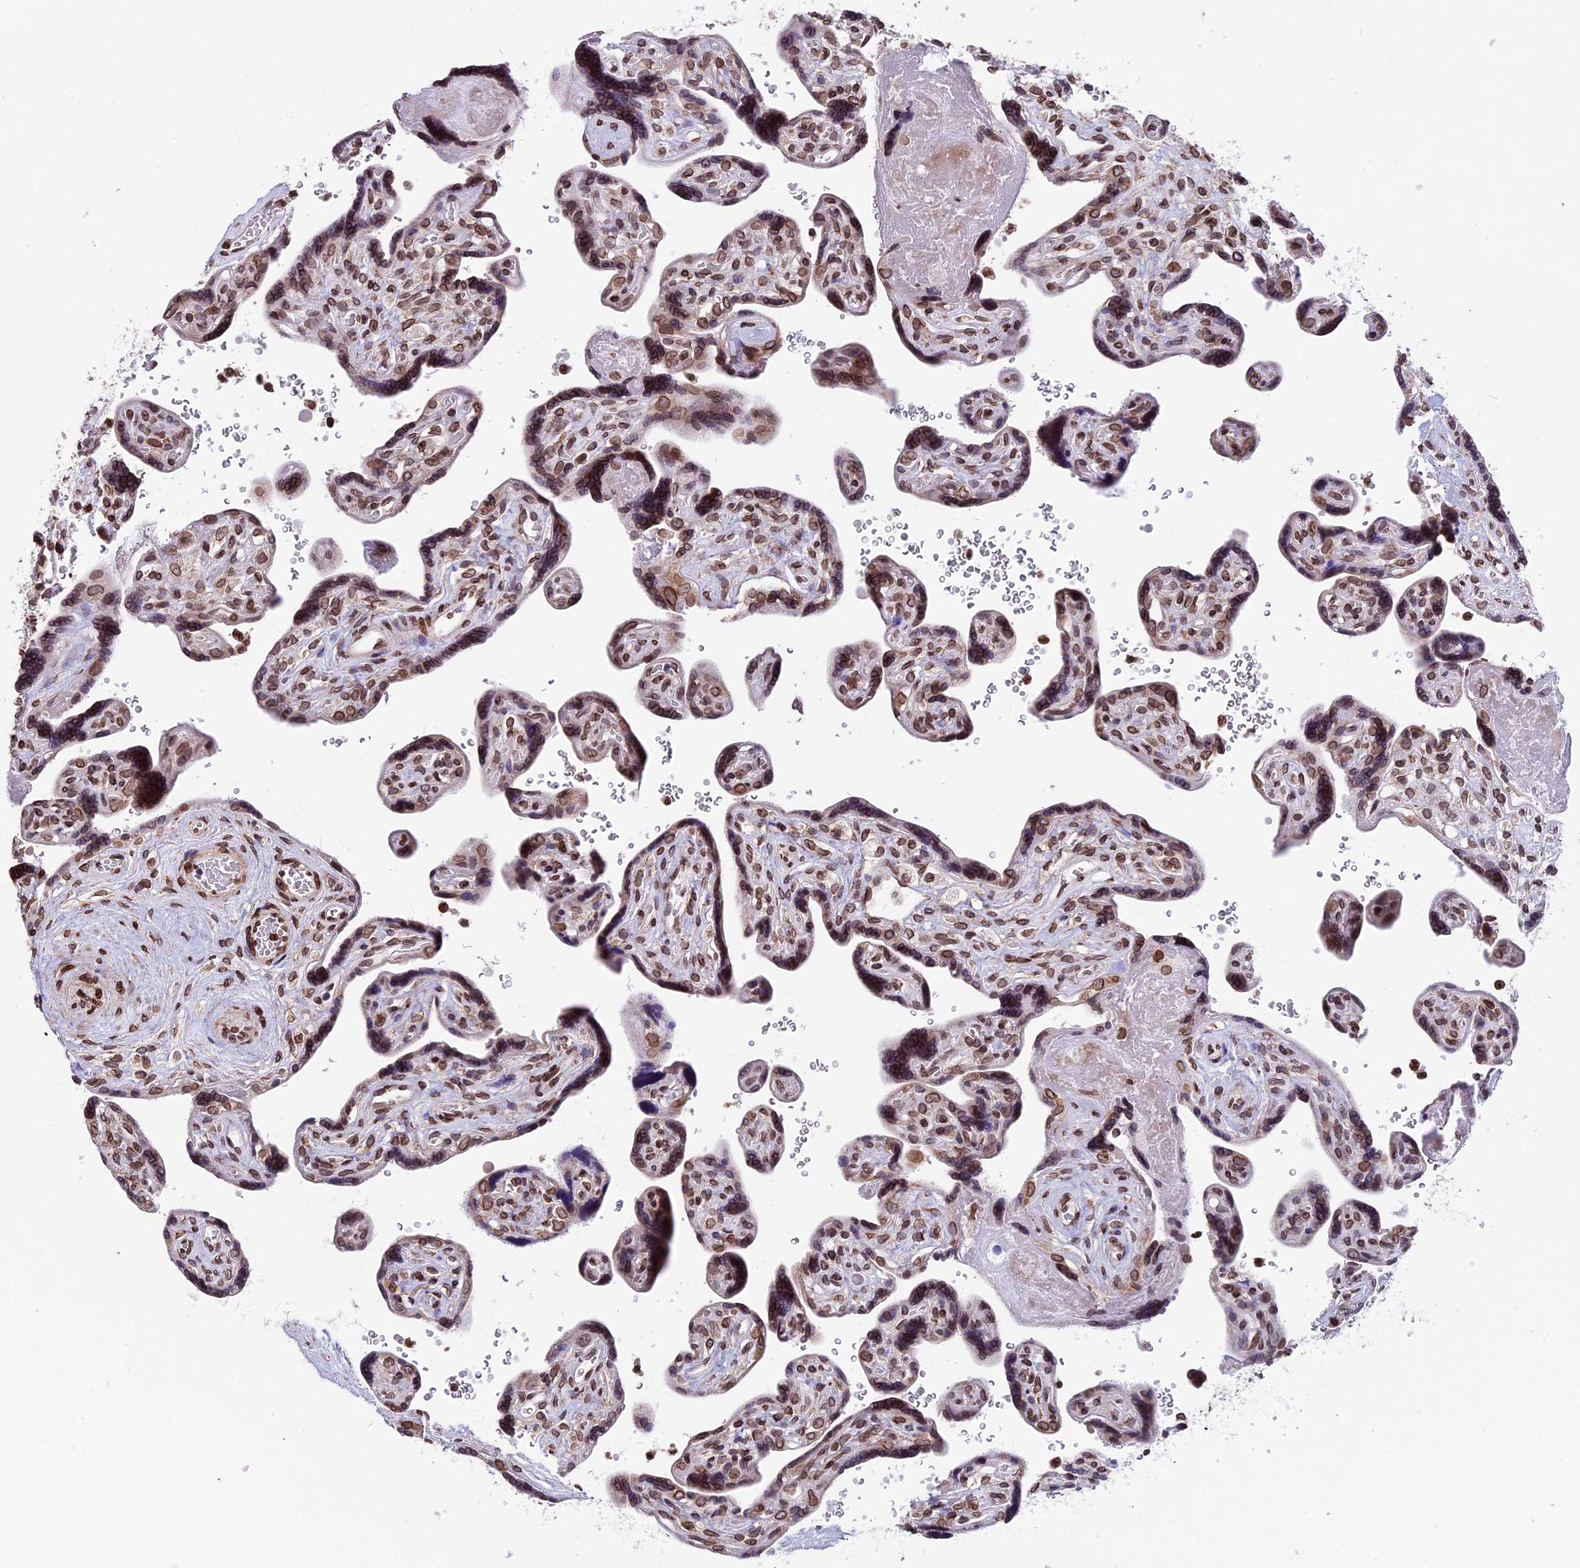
{"staining": {"intensity": "moderate", "quantity": ">75%", "location": "cytoplasmic/membranous,nuclear"}, "tissue": "placenta", "cell_type": "Trophoblastic cells", "image_type": "normal", "snomed": [{"axis": "morphology", "description": "Normal tissue, NOS"}, {"axis": "topography", "description": "Placenta"}], "caption": "Approximately >75% of trophoblastic cells in unremarkable human placenta demonstrate moderate cytoplasmic/membranous,nuclear protein positivity as visualized by brown immunohistochemical staining.", "gene": "PTCHD4", "patient": {"sex": "female", "age": 39}}